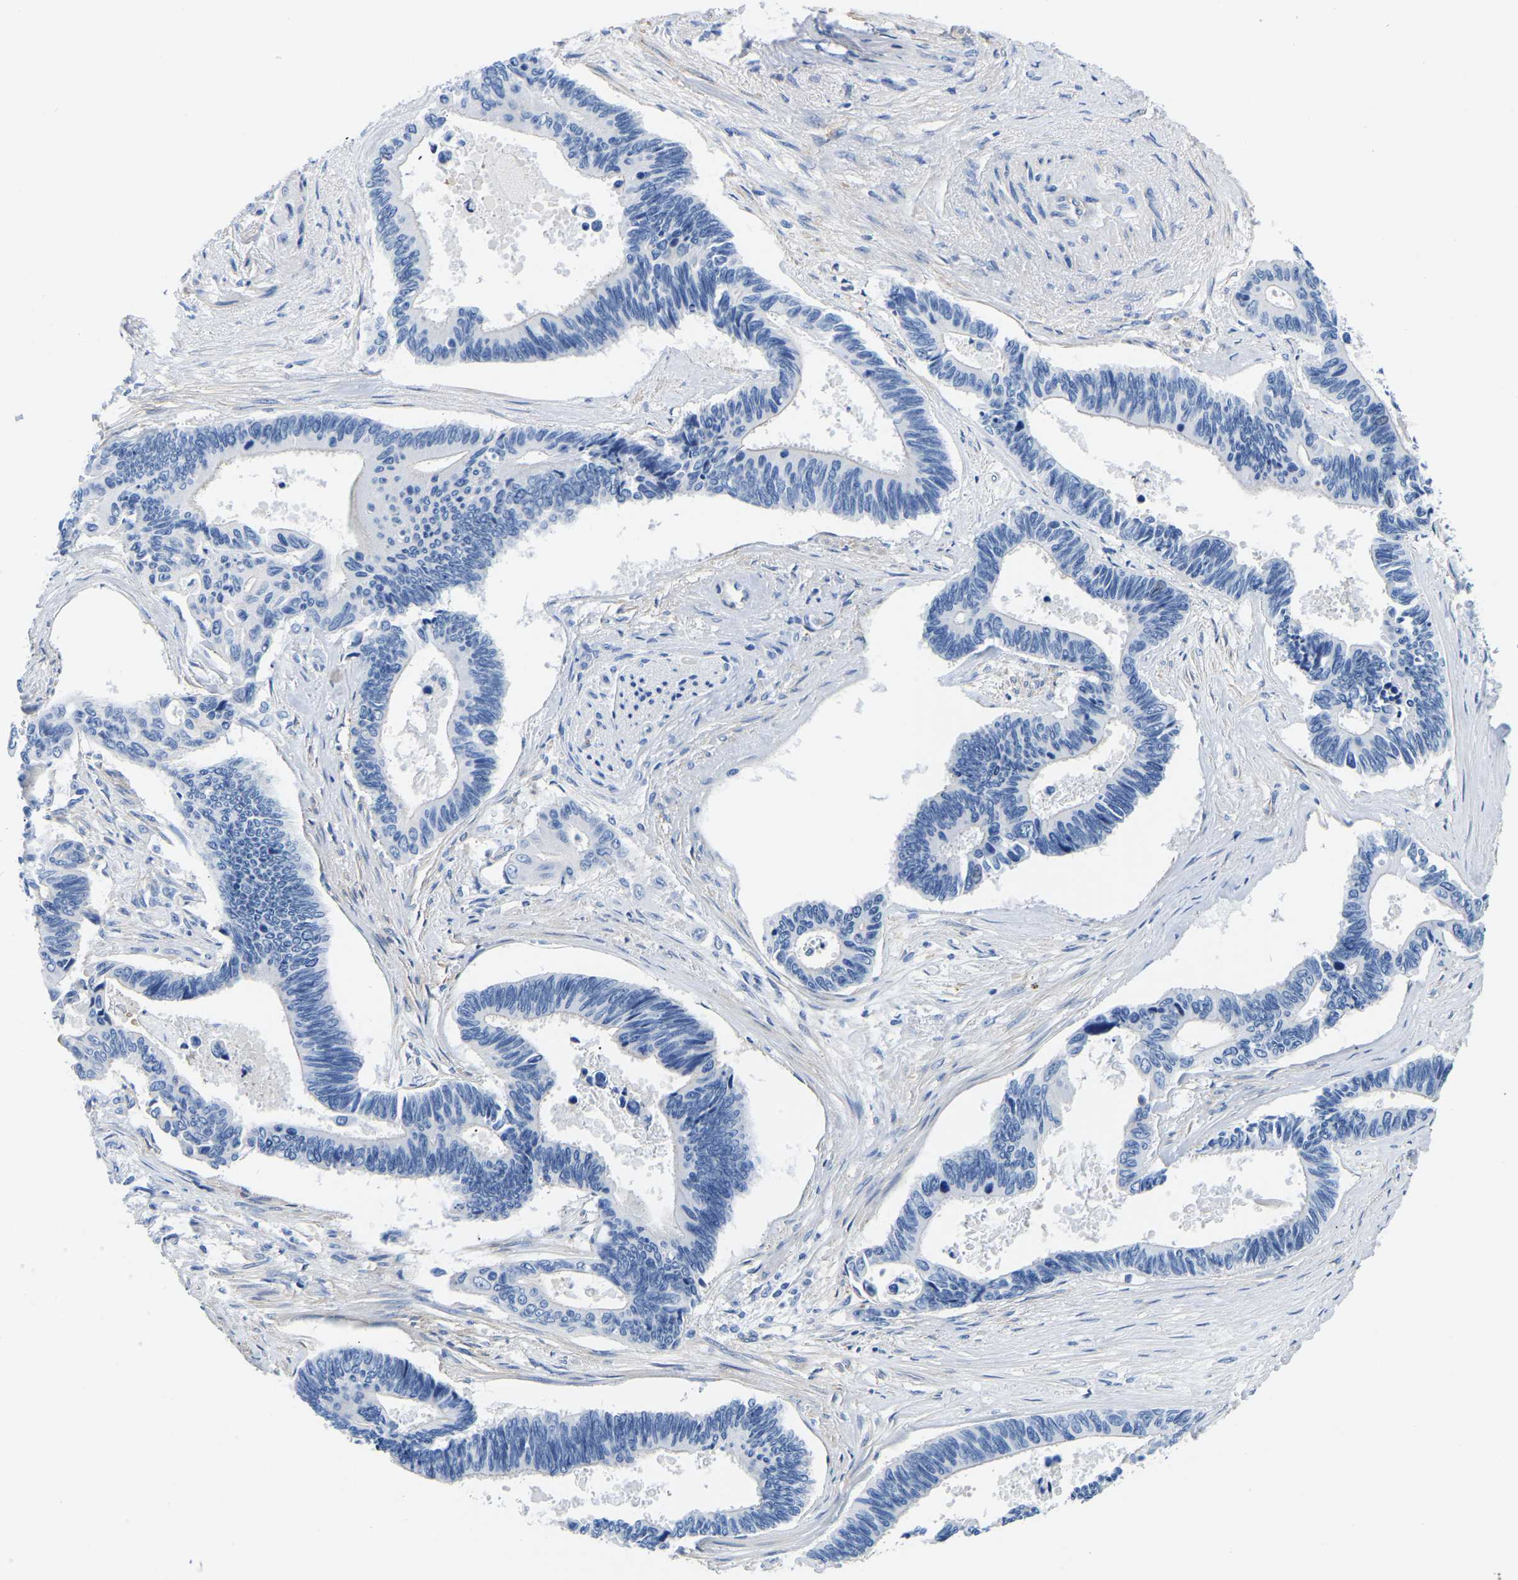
{"staining": {"intensity": "negative", "quantity": "none", "location": "none"}, "tissue": "pancreatic cancer", "cell_type": "Tumor cells", "image_type": "cancer", "snomed": [{"axis": "morphology", "description": "Adenocarcinoma, NOS"}, {"axis": "topography", "description": "Pancreas"}], "caption": "A photomicrograph of human pancreatic cancer is negative for staining in tumor cells.", "gene": "UPK3A", "patient": {"sex": "female", "age": 70}}